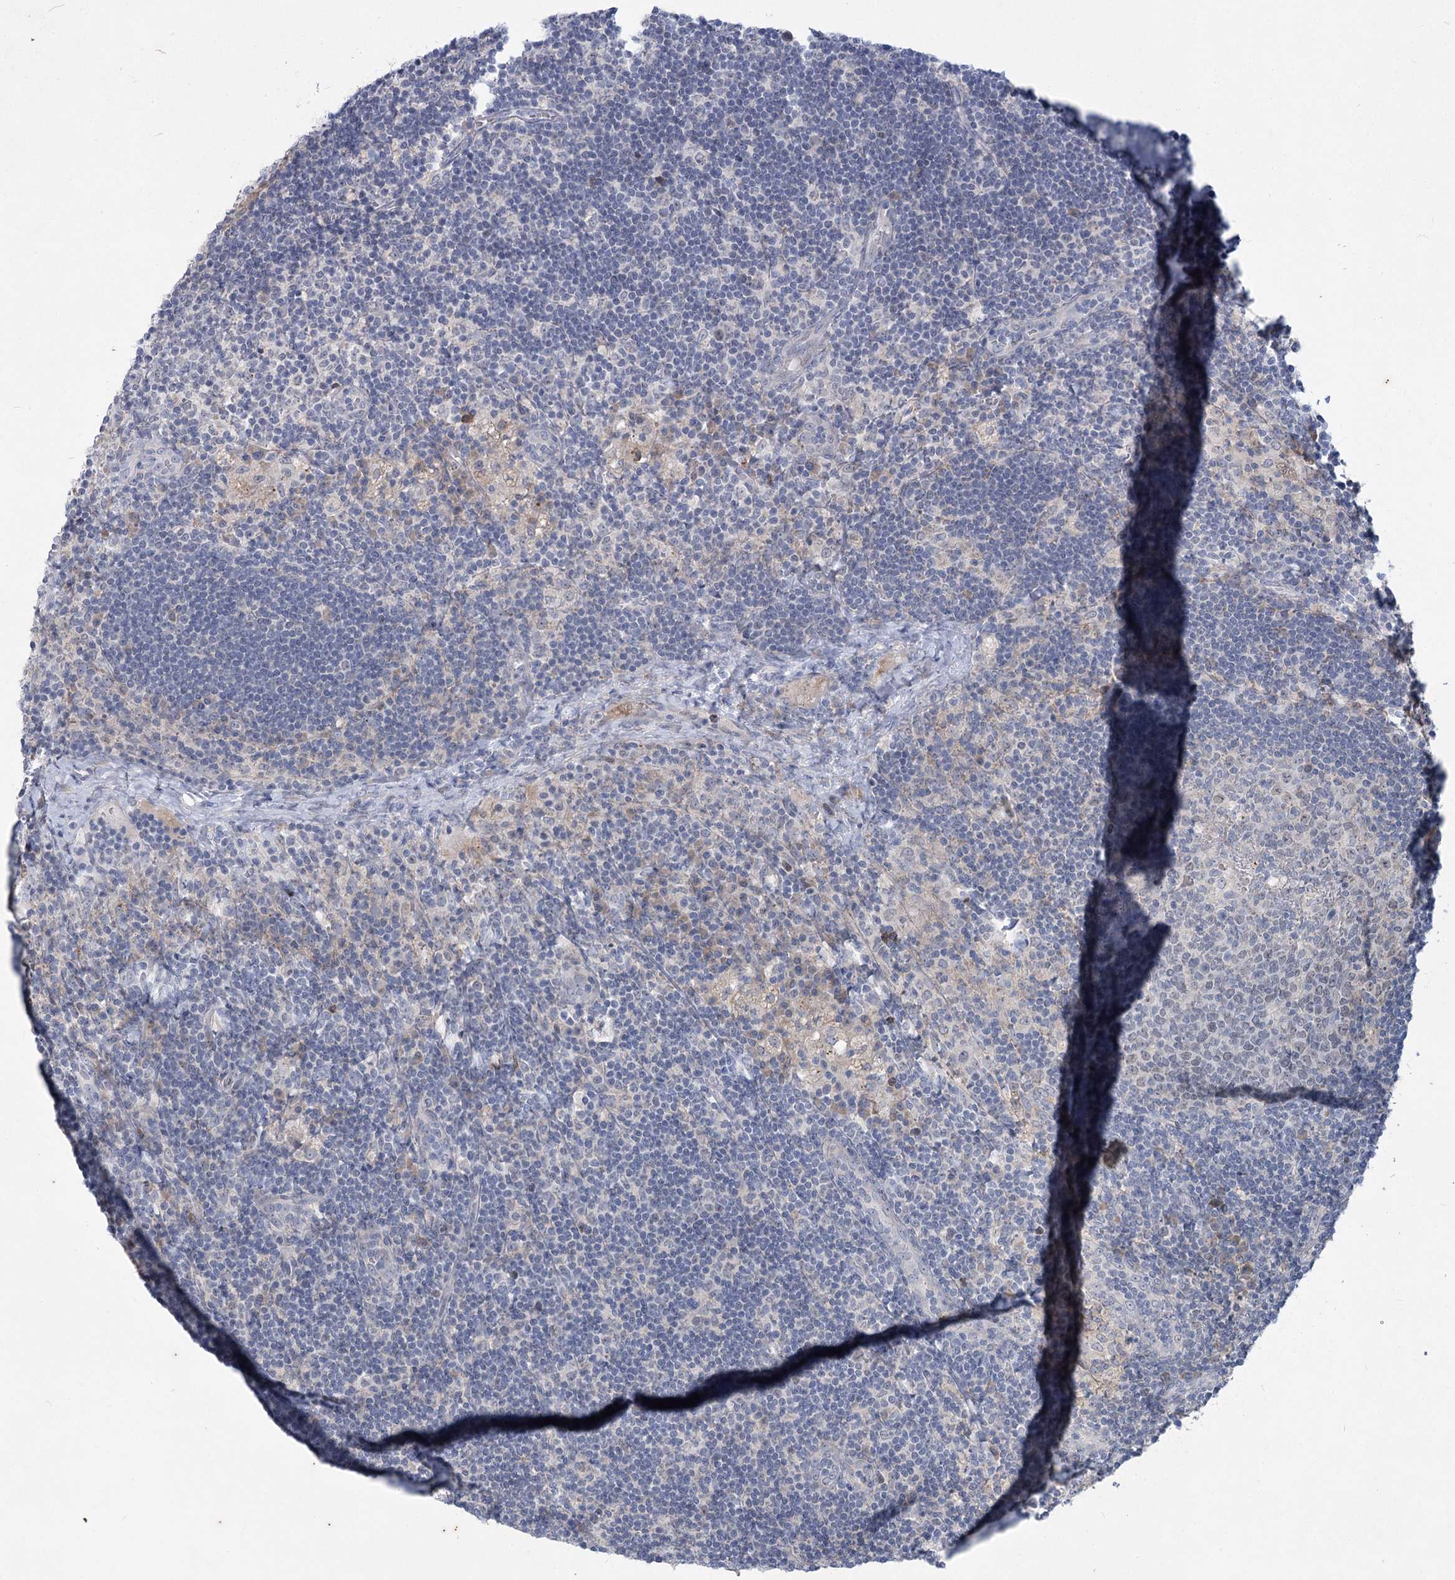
{"staining": {"intensity": "negative", "quantity": "none", "location": "none"}, "tissue": "lymph node", "cell_type": "Germinal center cells", "image_type": "normal", "snomed": [{"axis": "morphology", "description": "Normal tissue, NOS"}, {"axis": "topography", "description": "Lymph node"}], "caption": "Human lymph node stained for a protein using immunohistochemistry (IHC) reveals no positivity in germinal center cells.", "gene": "PLA2G12A", "patient": {"sex": "male", "age": 24}}